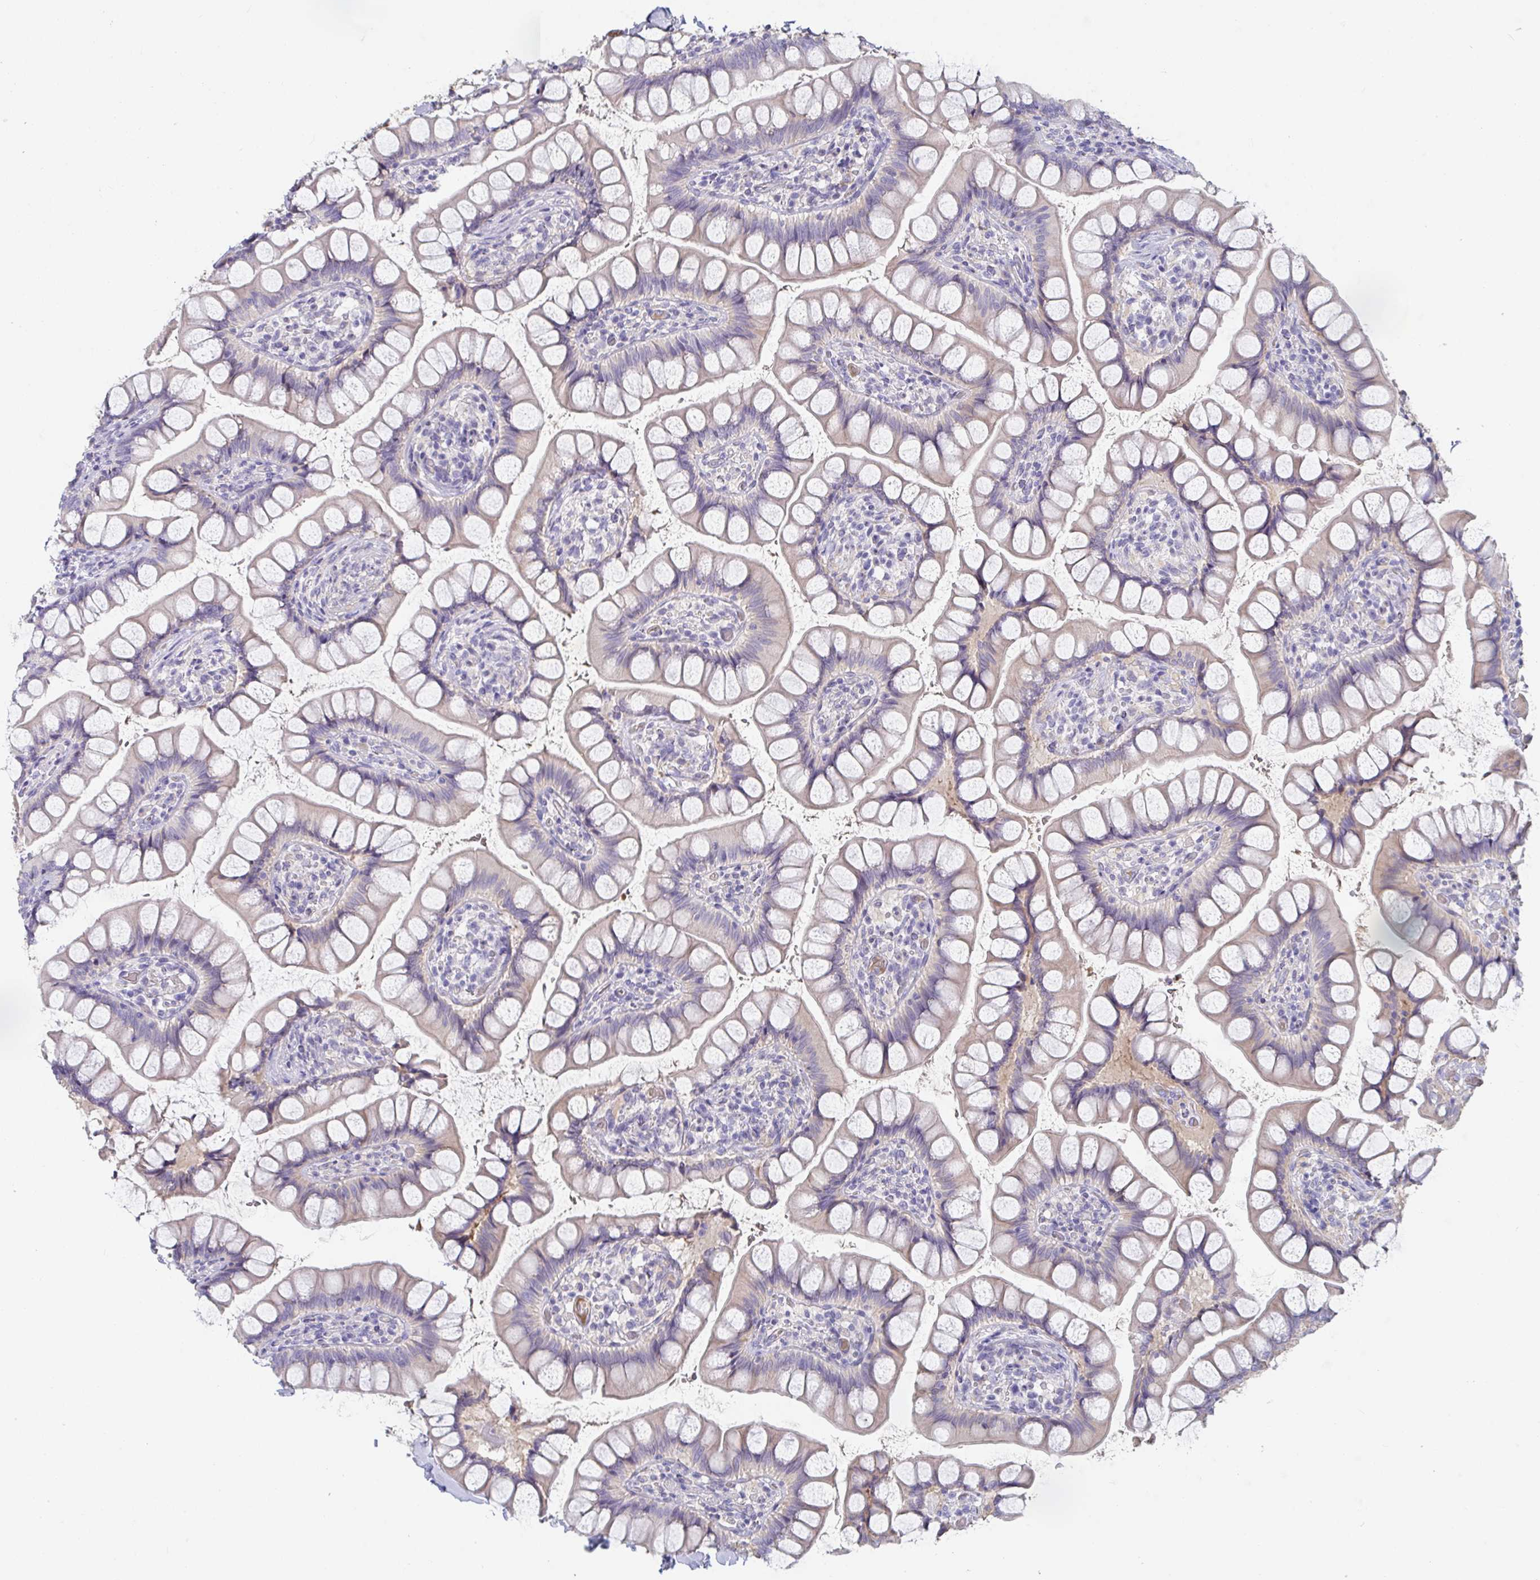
{"staining": {"intensity": "weak", "quantity": "<25%", "location": "cytoplasmic/membranous"}, "tissue": "small intestine", "cell_type": "Glandular cells", "image_type": "normal", "snomed": [{"axis": "morphology", "description": "Normal tissue, NOS"}, {"axis": "topography", "description": "Small intestine"}], "caption": "Glandular cells show no significant expression in unremarkable small intestine.", "gene": "ANO5", "patient": {"sex": "male", "age": 70}}